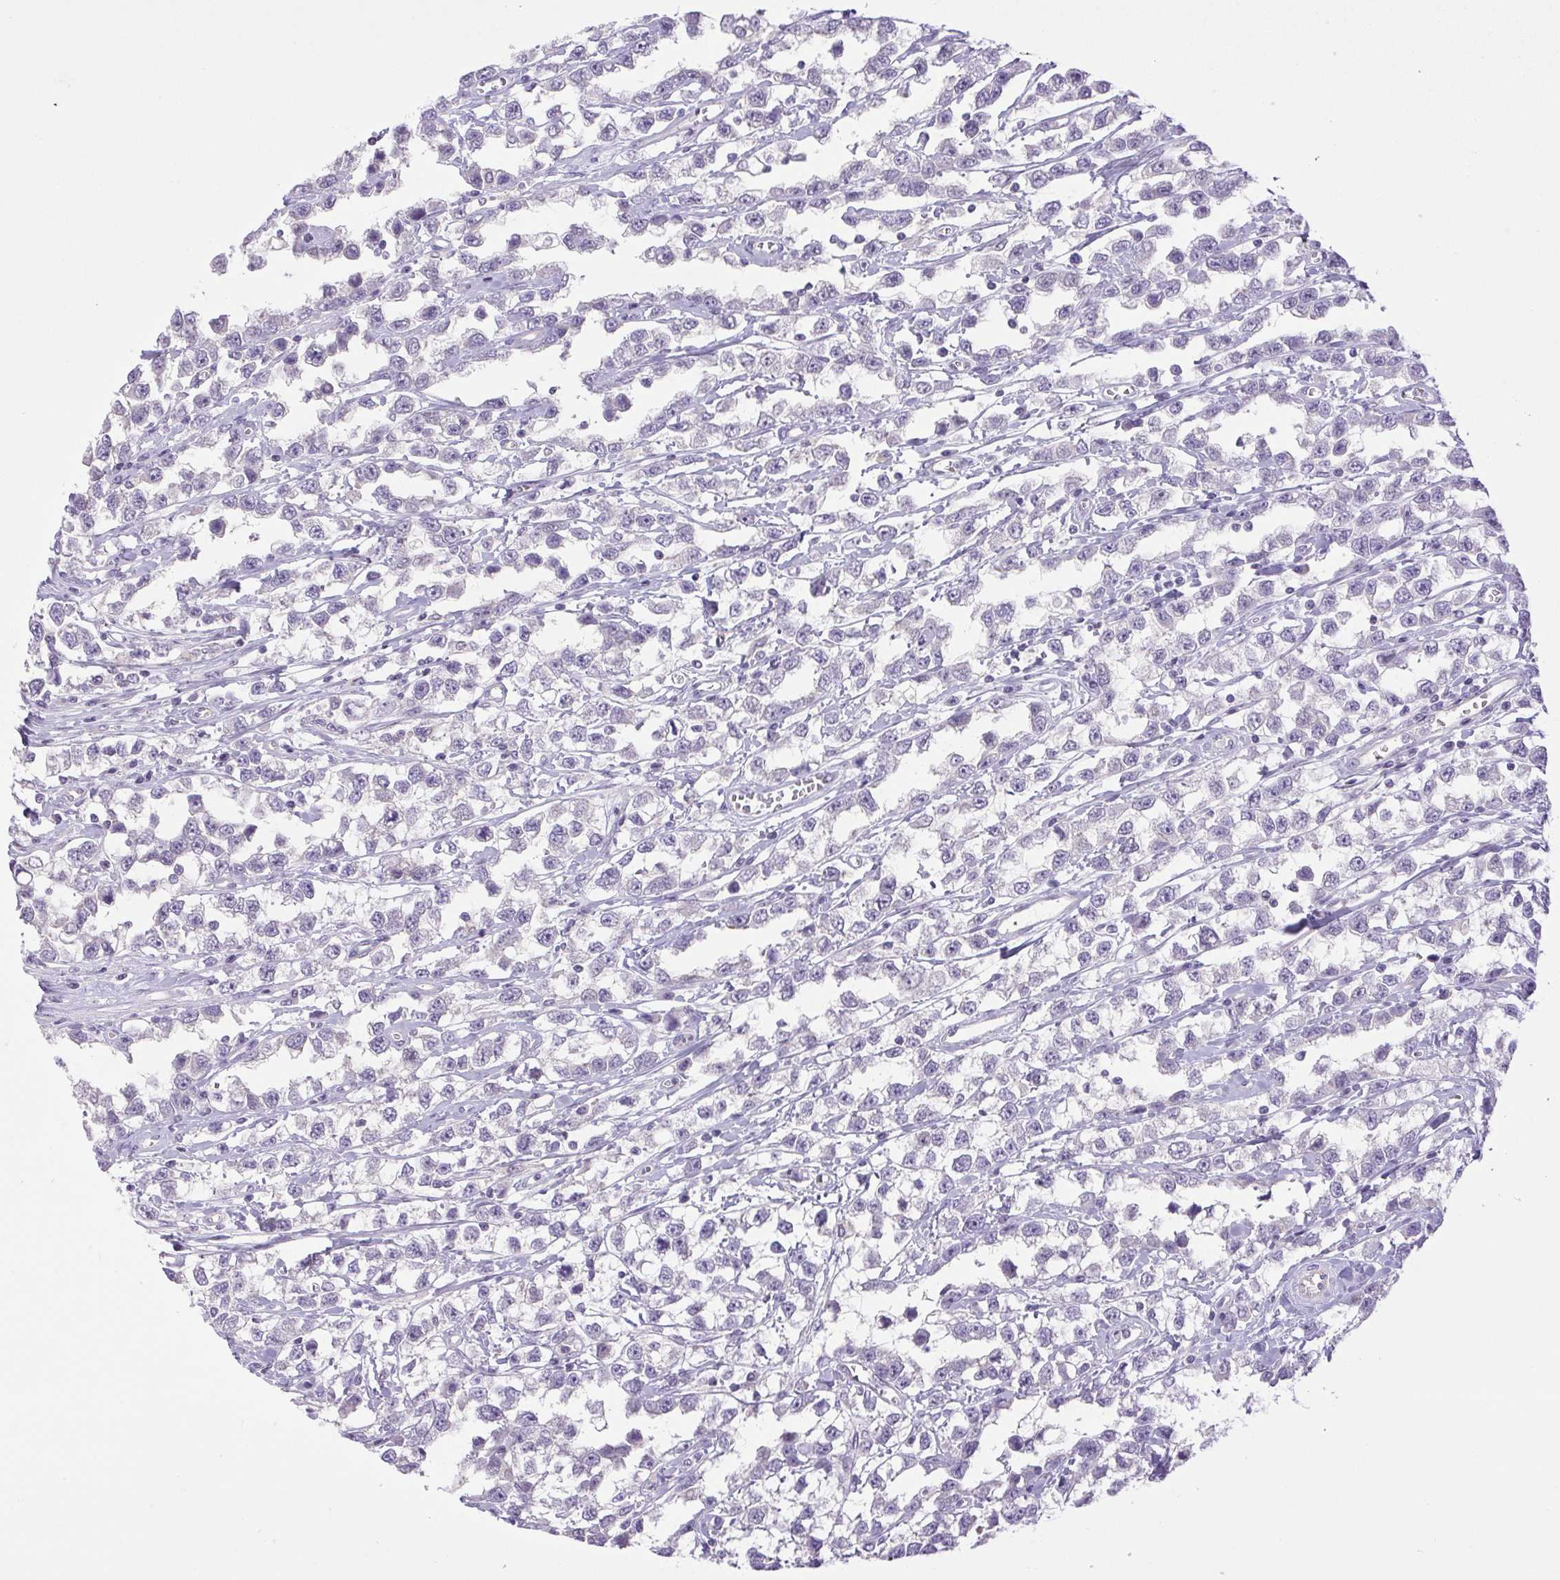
{"staining": {"intensity": "negative", "quantity": "none", "location": "none"}, "tissue": "testis cancer", "cell_type": "Tumor cells", "image_type": "cancer", "snomed": [{"axis": "morphology", "description": "Seminoma, NOS"}, {"axis": "topography", "description": "Testis"}], "caption": "Human testis seminoma stained for a protein using immunohistochemistry (IHC) exhibits no expression in tumor cells.", "gene": "FAM177B", "patient": {"sex": "male", "age": 34}}